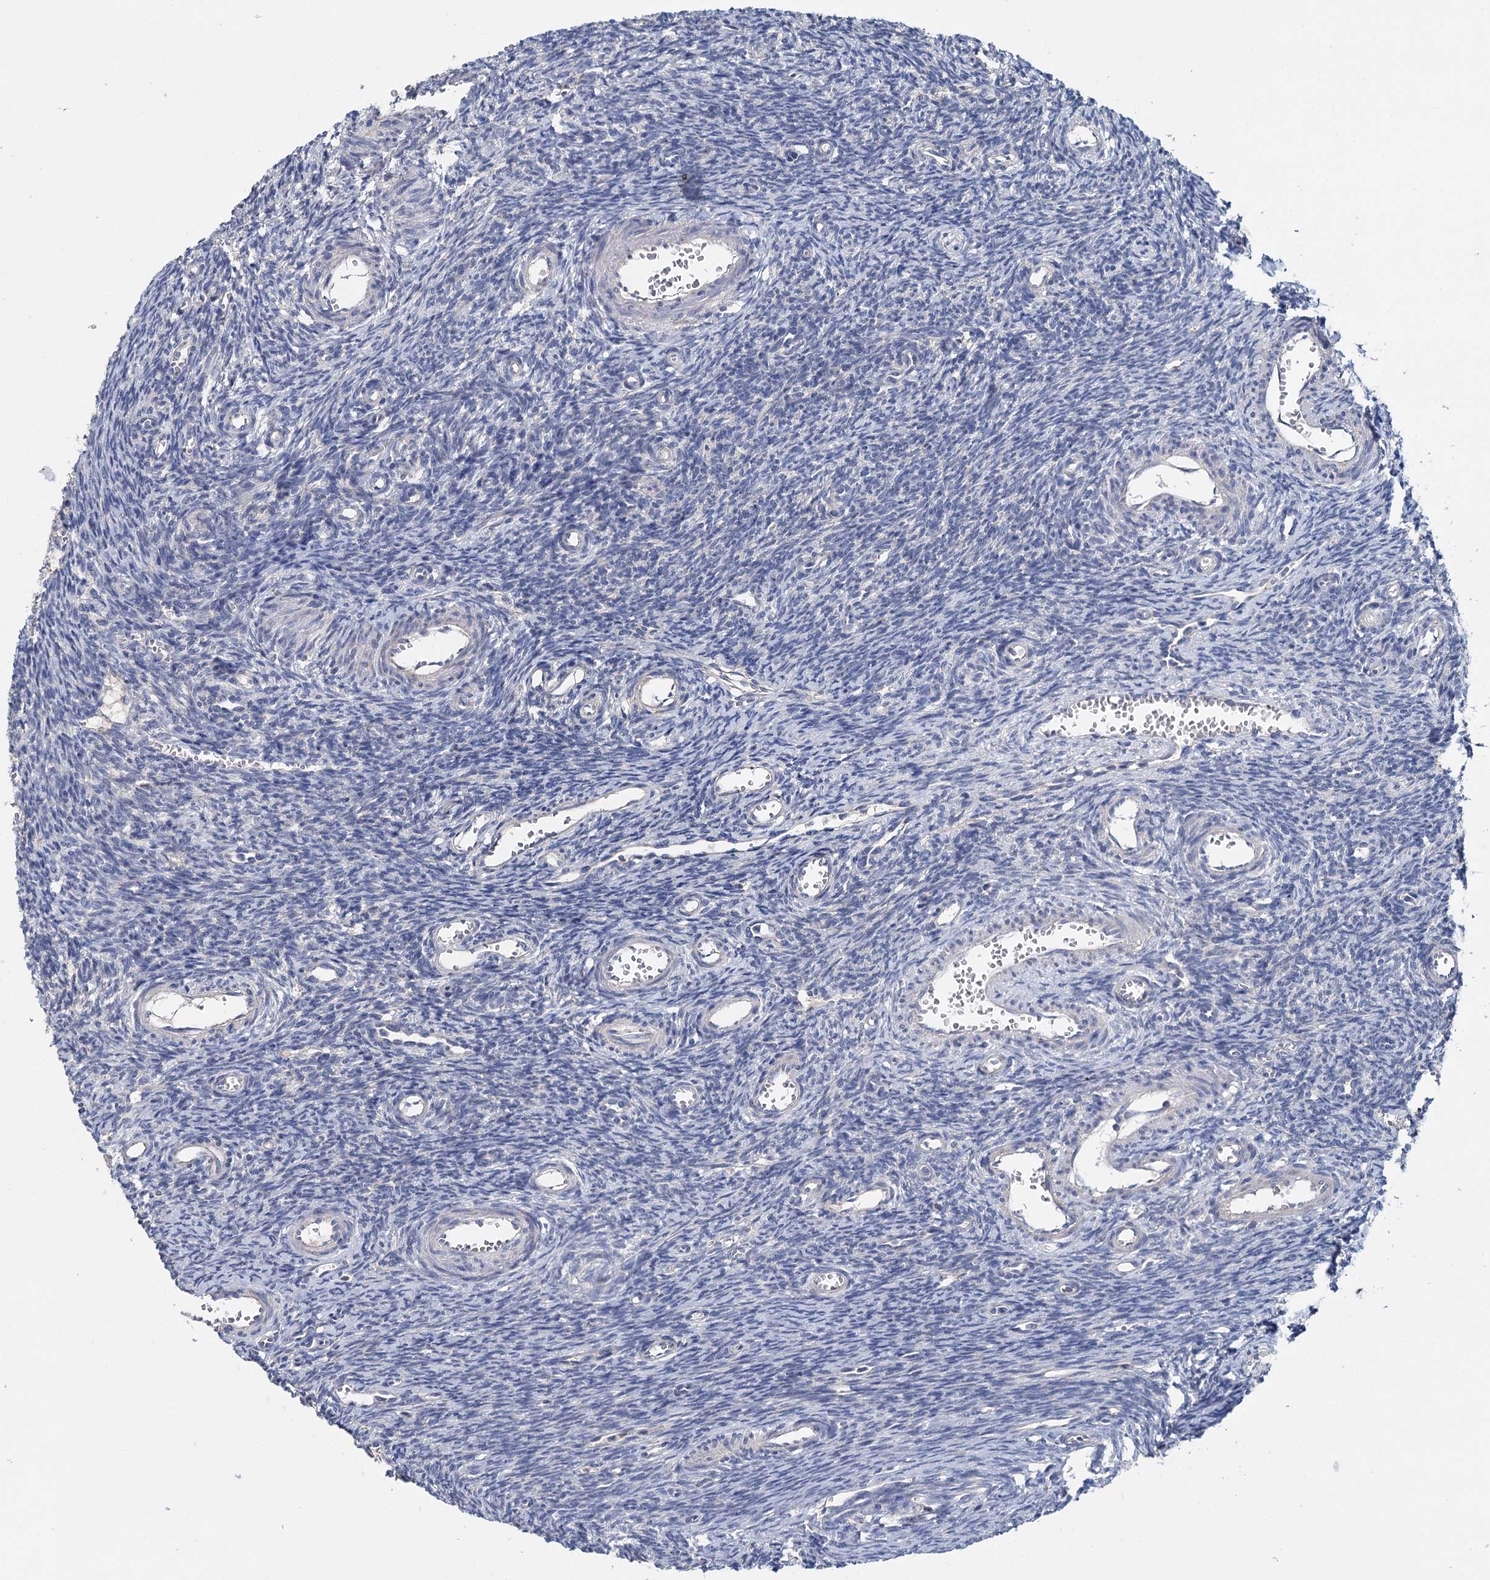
{"staining": {"intensity": "negative", "quantity": "none", "location": "none"}, "tissue": "ovary", "cell_type": "Ovarian stroma cells", "image_type": "normal", "snomed": [{"axis": "morphology", "description": "Normal tissue, NOS"}, {"axis": "topography", "description": "Ovary"}], "caption": "IHC of normal ovary displays no positivity in ovarian stroma cells.", "gene": "ANKRD16", "patient": {"sex": "female", "age": 39}}